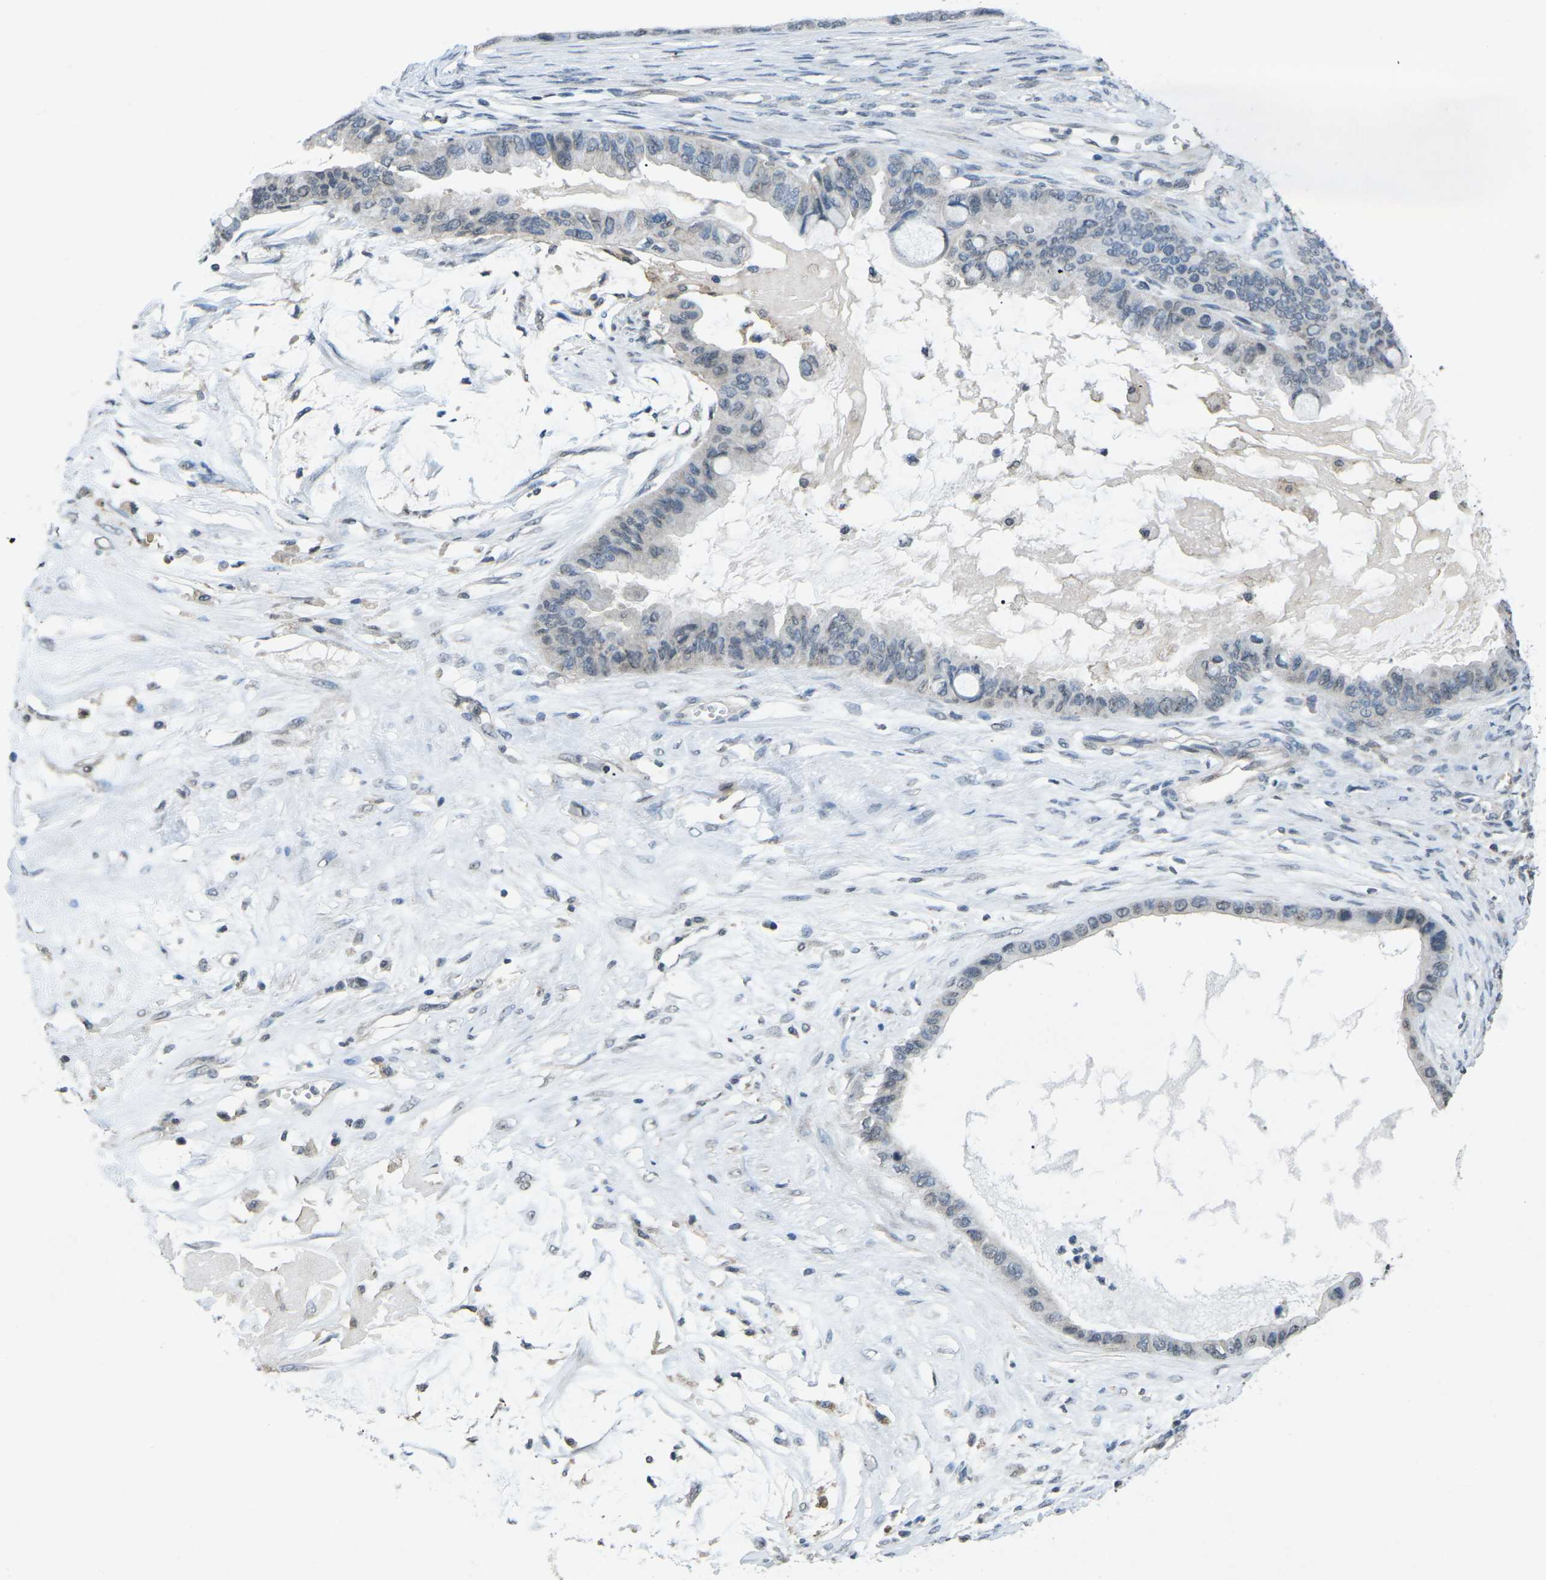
{"staining": {"intensity": "negative", "quantity": "none", "location": "none"}, "tissue": "ovarian cancer", "cell_type": "Tumor cells", "image_type": "cancer", "snomed": [{"axis": "morphology", "description": "Cystadenocarcinoma, mucinous, NOS"}, {"axis": "topography", "description": "Ovary"}], "caption": "Image shows no protein positivity in tumor cells of ovarian mucinous cystadenocarcinoma tissue.", "gene": "TFR2", "patient": {"sex": "female", "age": 80}}